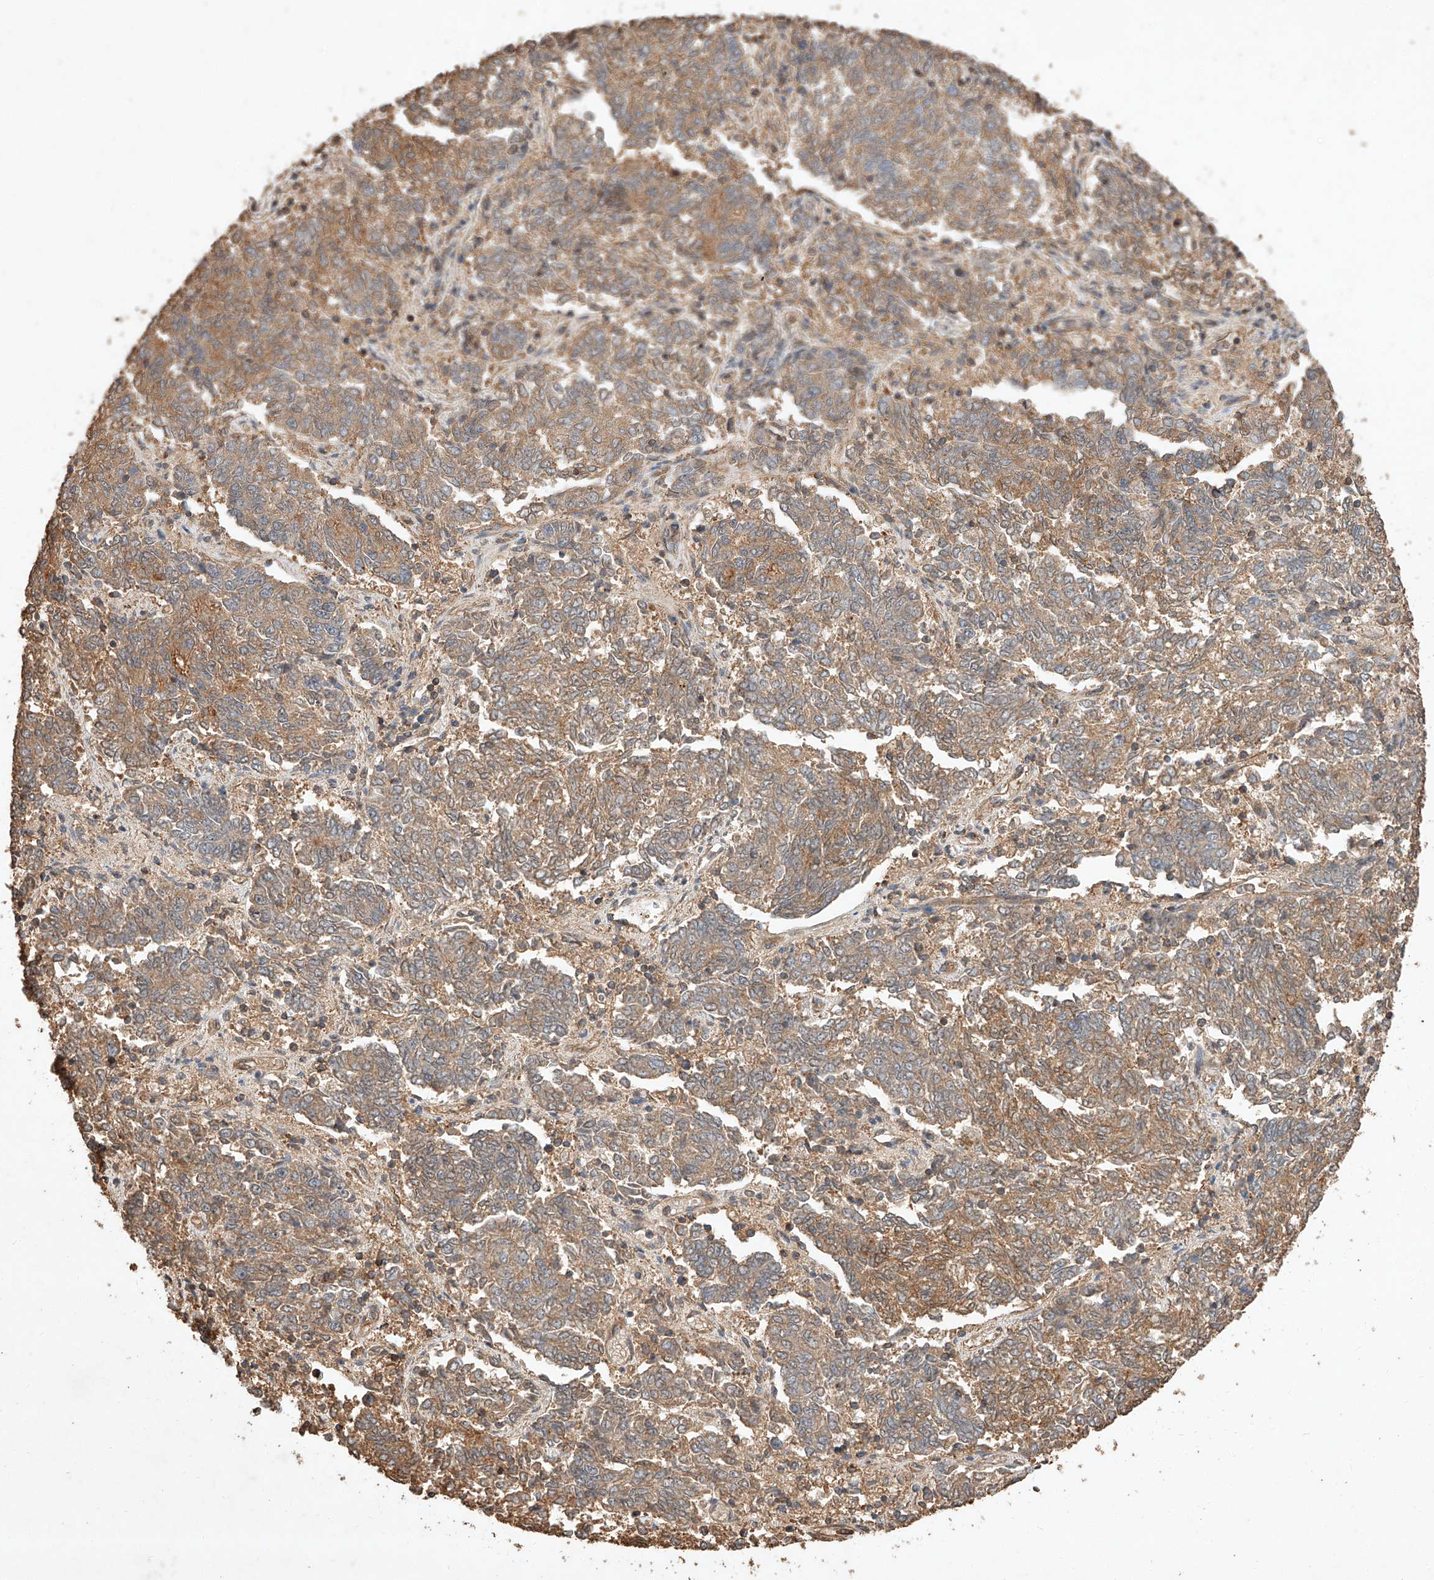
{"staining": {"intensity": "moderate", "quantity": ">75%", "location": "cytoplasmic/membranous"}, "tissue": "endometrial cancer", "cell_type": "Tumor cells", "image_type": "cancer", "snomed": [{"axis": "morphology", "description": "Adenocarcinoma, NOS"}, {"axis": "topography", "description": "Endometrium"}], "caption": "High-power microscopy captured an immunohistochemistry (IHC) histopathology image of endometrial cancer, revealing moderate cytoplasmic/membranous positivity in approximately >75% of tumor cells. The protein of interest is shown in brown color, while the nuclei are stained blue.", "gene": "GHDC", "patient": {"sex": "female", "age": 80}}